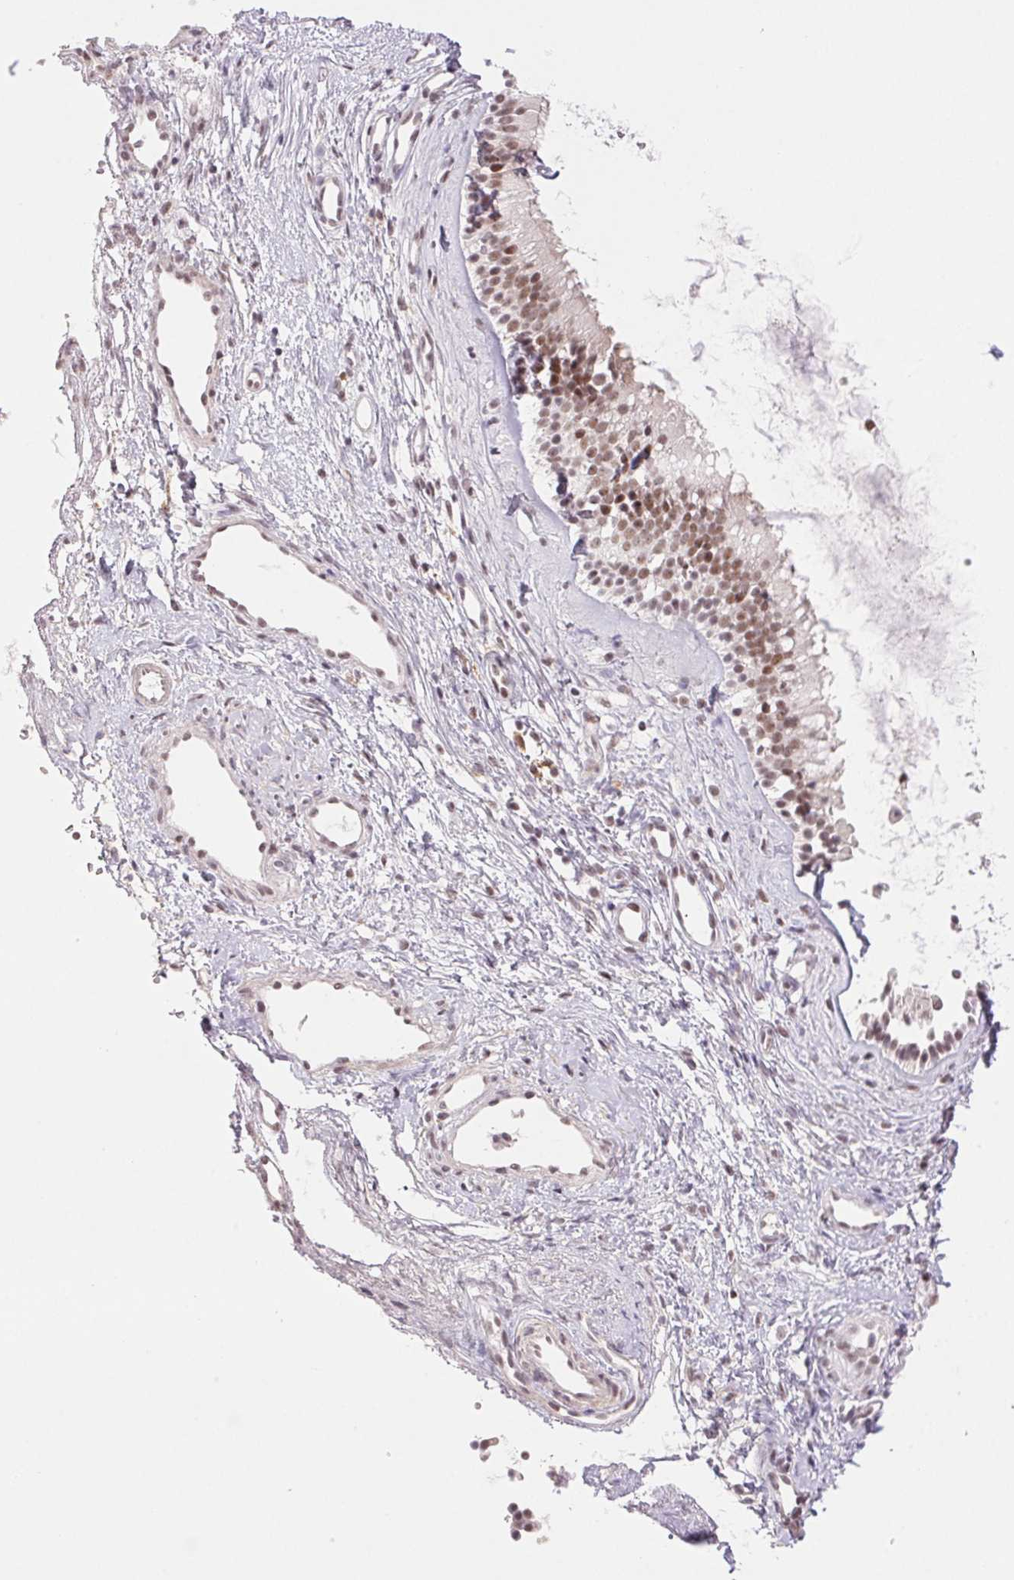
{"staining": {"intensity": "moderate", "quantity": ">75%", "location": "nuclear"}, "tissue": "nasopharynx", "cell_type": "Respiratory epithelial cells", "image_type": "normal", "snomed": [{"axis": "morphology", "description": "Normal tissue, NOS"}, {"axis": "topography", "description": "Nasopharynx"}], "caption": "Immunohistochemistry (IHC) staining of normal nasopharynx, which reveals medium levels of moderate nuclear positivity in about >75% of respiratory epithelial cells indicating moderate nuclear protein positivity. The staining was performed using DAB (brown) for protein detection and nuclei were counterstained in hematoxylin (blue).", "gene": "PRPF18", "patient": {"sex": "male", "age": 58}}